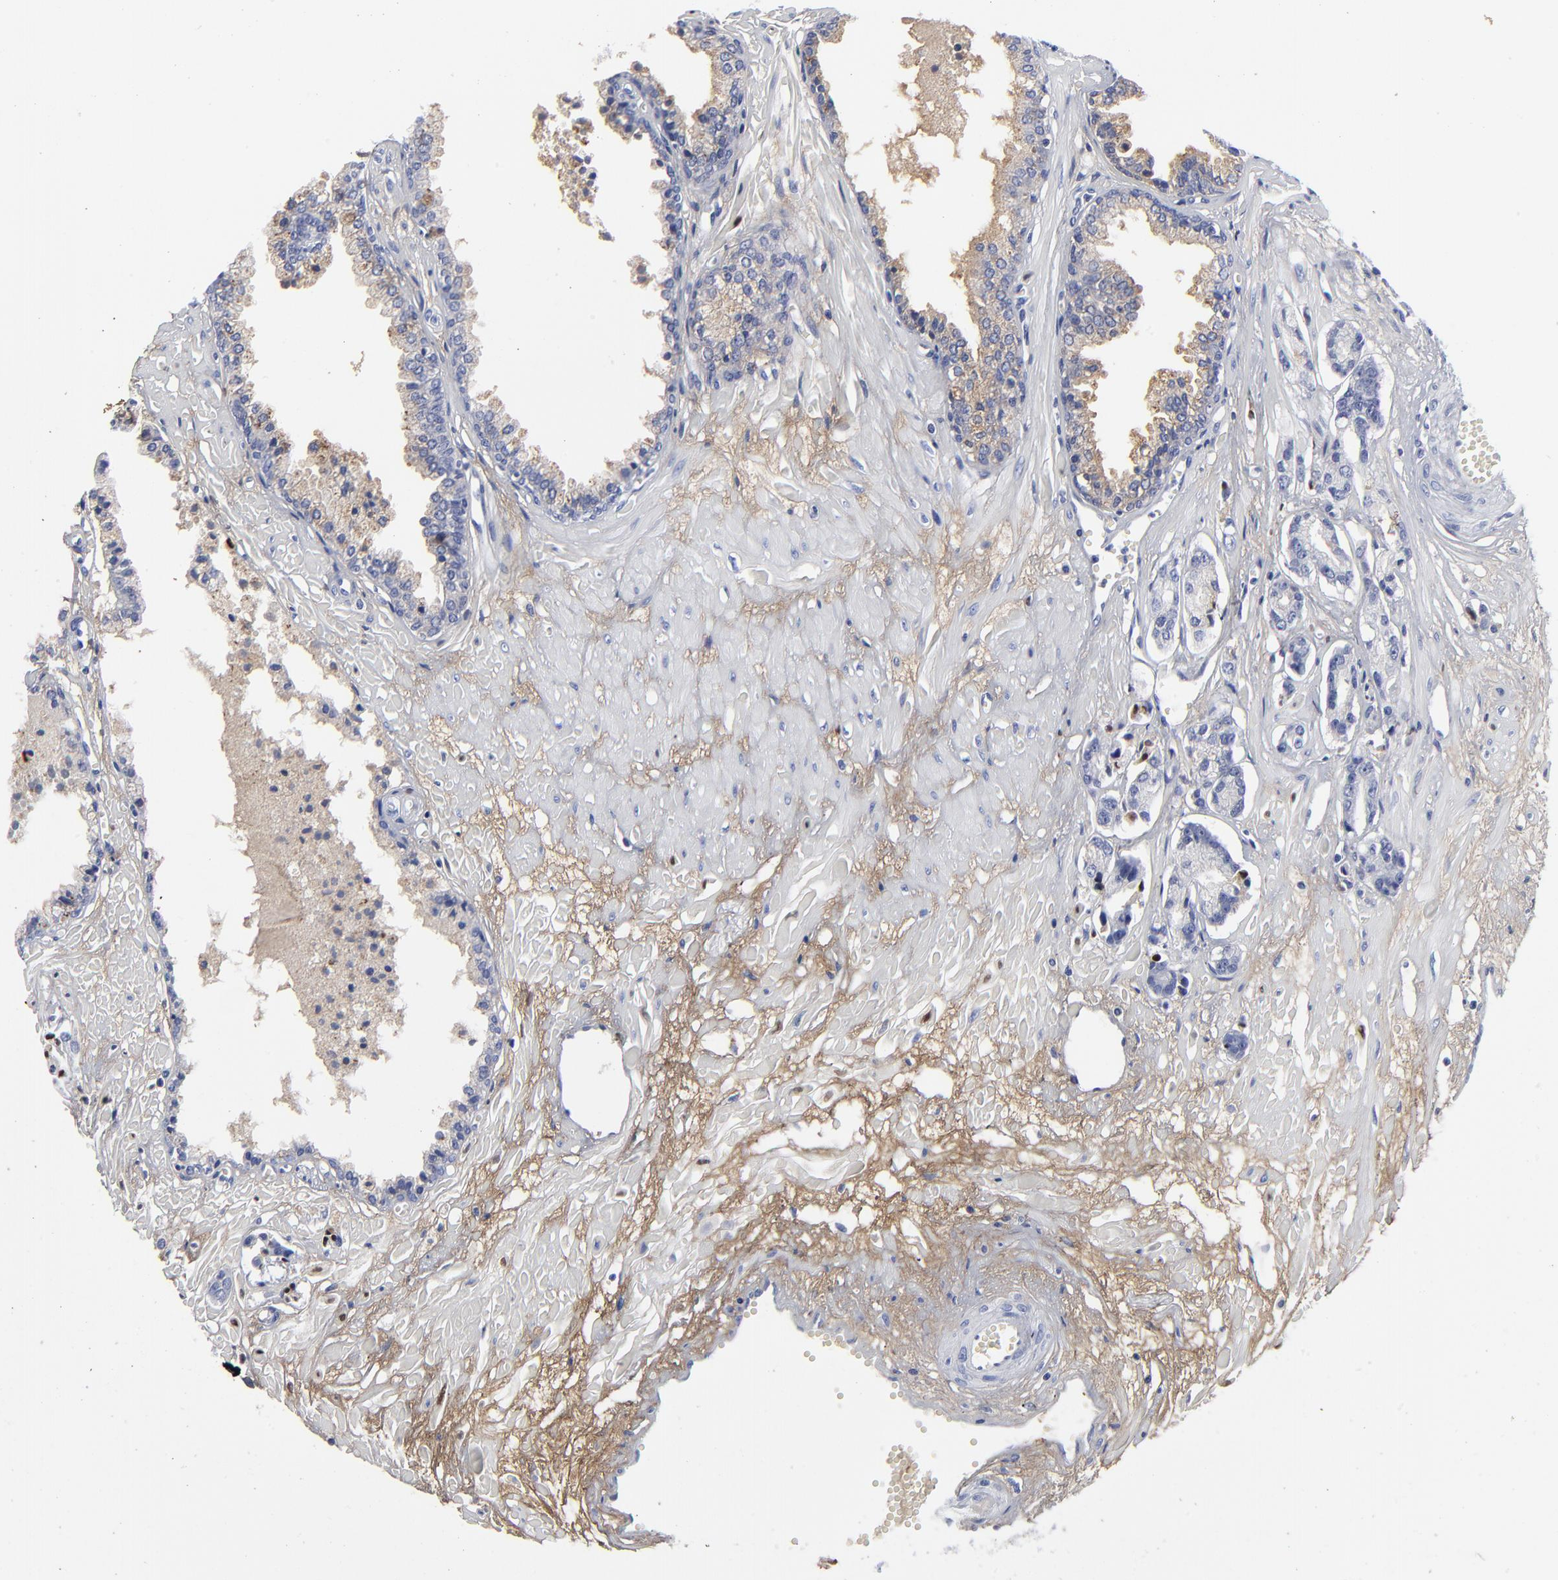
{"staining": {"intensity": "negative", "quantity": "none", "location": "none"}, "tissue": "prostate cancer", "cell_type": "Tumor cells", "image_type": "cancer", "snomed": [{"axis": "morphology", "description": "Adenocarcinoma, High grade"}, {"axis": "topography", "description": "Prostate"}], "caption": "DAB immunohistochemical staining of prostate cancer demonstrates no significant expression in tumor cells.", "gene": "DCN", "patient": {"sex": "male", "age": 56}}